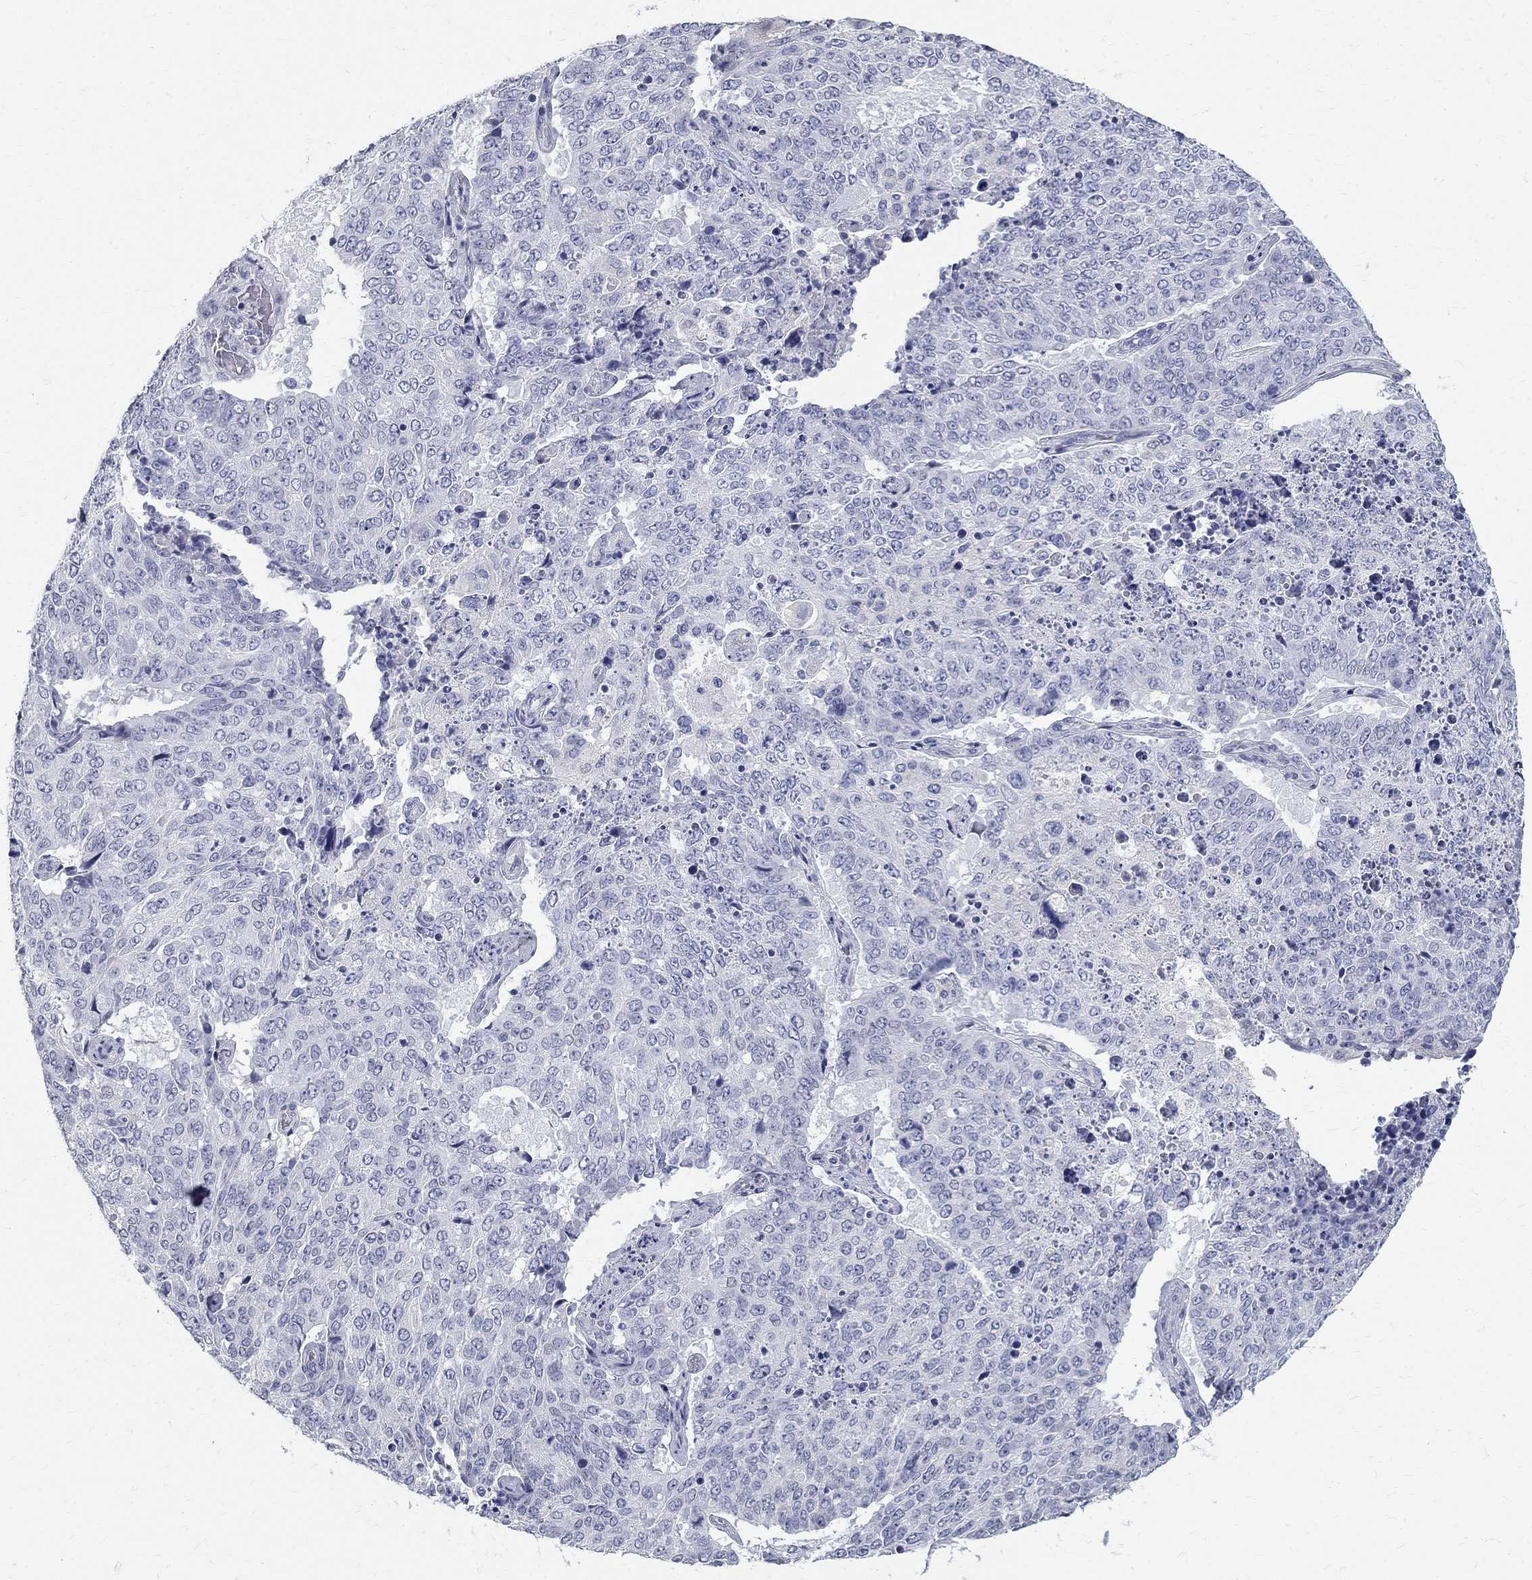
{"staining": {"intensity": "negative", "quantity": "none", "location": "none"}, "tissue": "lung cancer", "cell_type": "Tumor cells", "image_type": "cancer", "snomed": [{"axis": "morphology", "description": "Normal tissue, NOS"}, {"axis": "morphology", "description": "Squamous cell carcinoma, NOS"}, {"axis": "topography", "description": "Bronchus"}, {"axis": "topography", "description": "Lung"}], "caption": "An image of human squamous cell carcinoma (lung) is negative for staining in tumor cells.", "gene": "TGM4", "patient": {"sex": "male", "age": 64}}